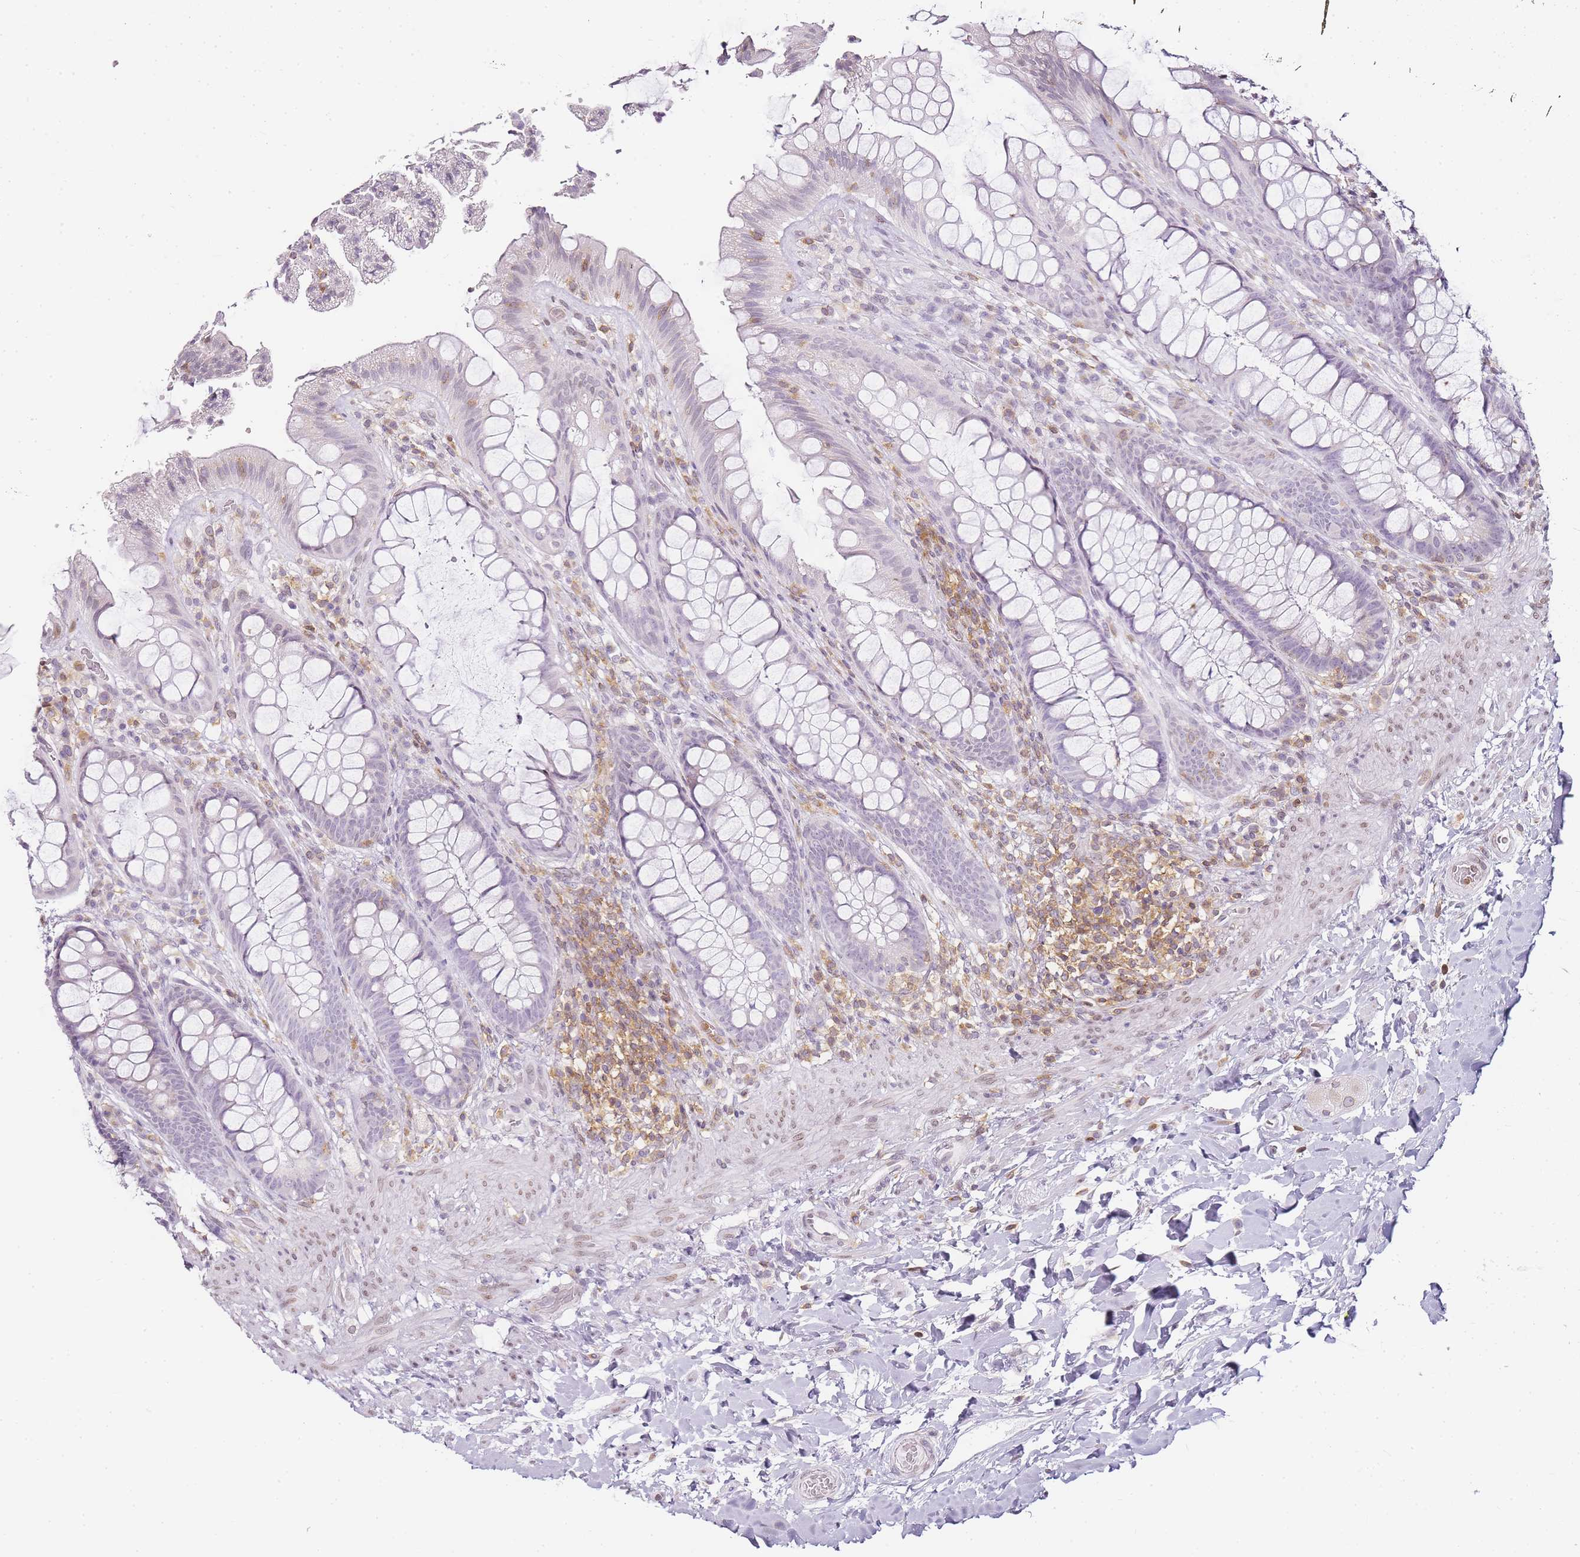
{"staining": {"intensity": "negative", "quantity": "none", "location": "none"}, "tissue": "rectum", "cell_type": "Glandular cells", "image_type": "normal", "snomed": [{"axis": "morphology", "description": "Normal tissue, NOS"}, {"axis": "topography", "description": "Rectum"}], "caption": "Protein analysis of unremarkable rectum displays no significant expression in glandular cells.", "gene": "JAKMIP1", "patient": {"sex": "female", "age": 46}}